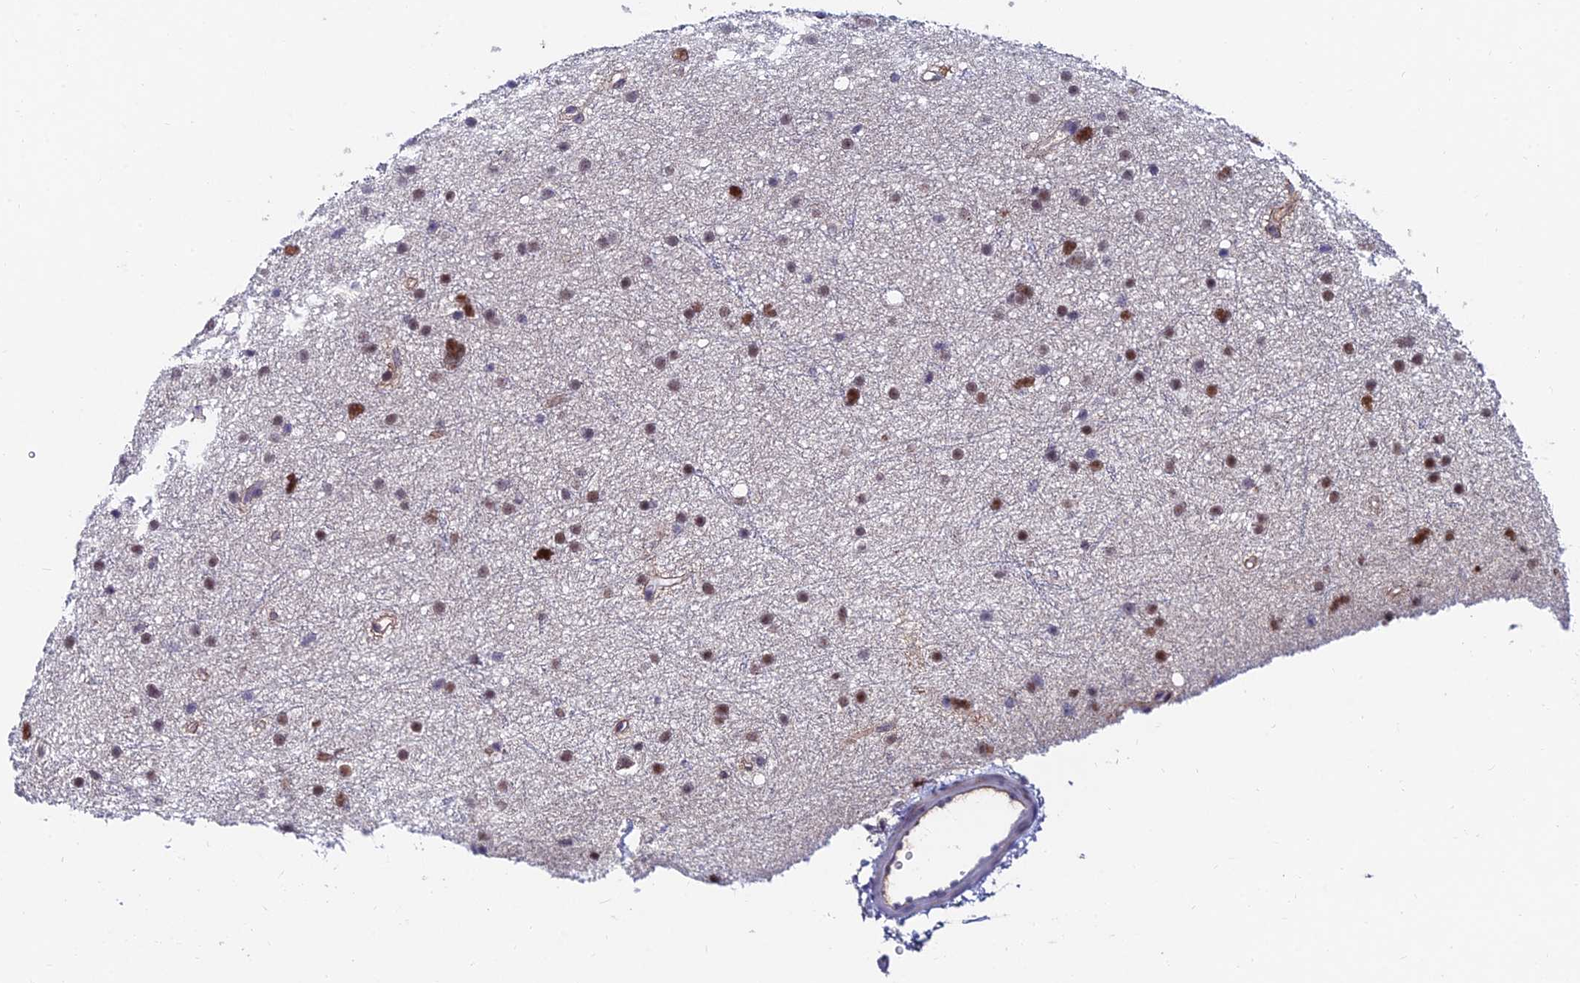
{"staining": {"intensity": "moderate", "quantity": "25%-75%", "location": "nuclear"}, "tissue": "glioma", "cell_type": "Tumor cells", "image_type": "cancer", "snomed": [{"axis": "morphology", "description": "Glioma, malignant, Low grade"}, {"axis": "topography", "description": "Cerebral cortex"}], "caption": "There is medium levels of moderate nuclear expression in tumor cells of glioma, as demonstrated by immunohistochemical staining (brown color).", "gene": "TRIM24", "patient": {"sex": "female", "age": 39}}